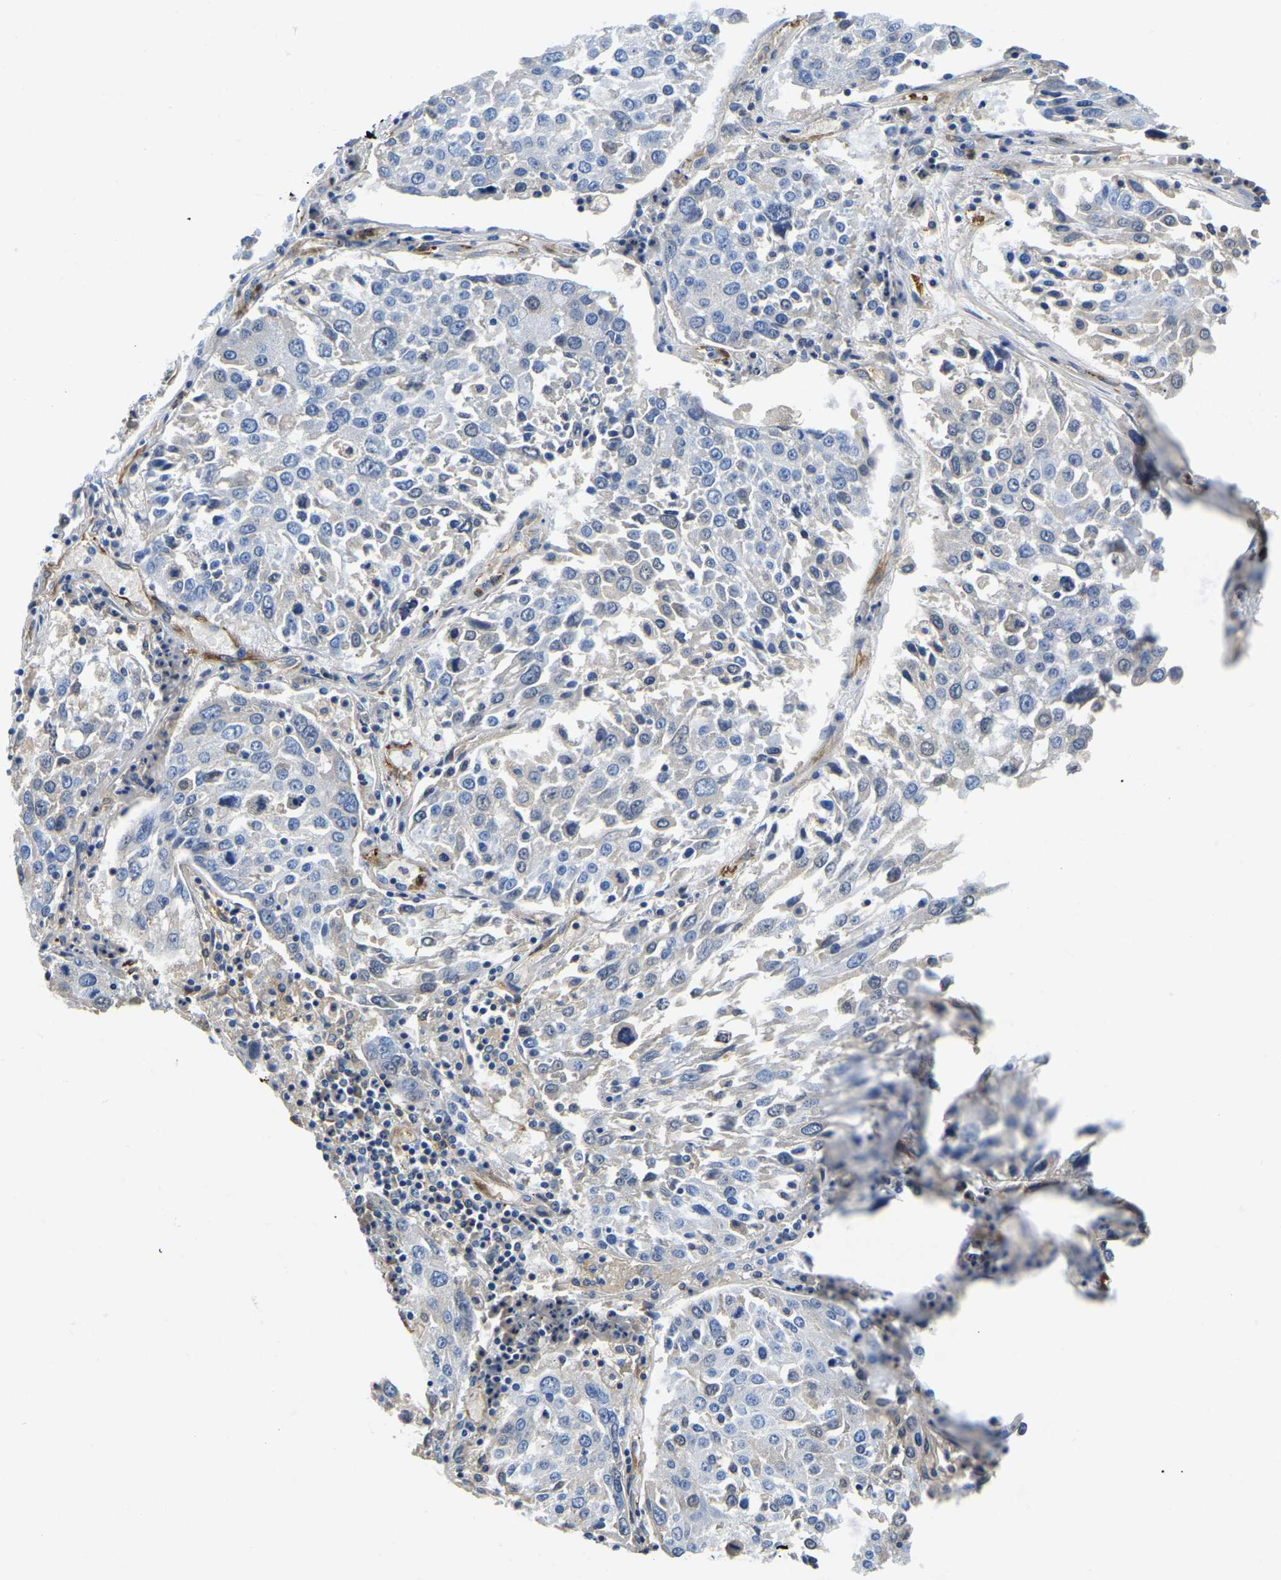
{"staining": {"intensity": "negative", "quantity": "none", "location": "none"}, "tissue": "lung cancer", "cell_type": "Tumor cells", "image_type": "cancer", "snomed": [{"axis": "morphology", "description": "Squamous cell carcinoma, NOS"}, {"axis": "topography", "description": "Lung"}], "caption": "IHC histopathology image of human squamous cell carcinoma (lung) stained for a protein (brown), which demonstrates no positivity in tumor cells.", "gene": "DUSP8", "patient": {"sex": "male", "age": 65}}